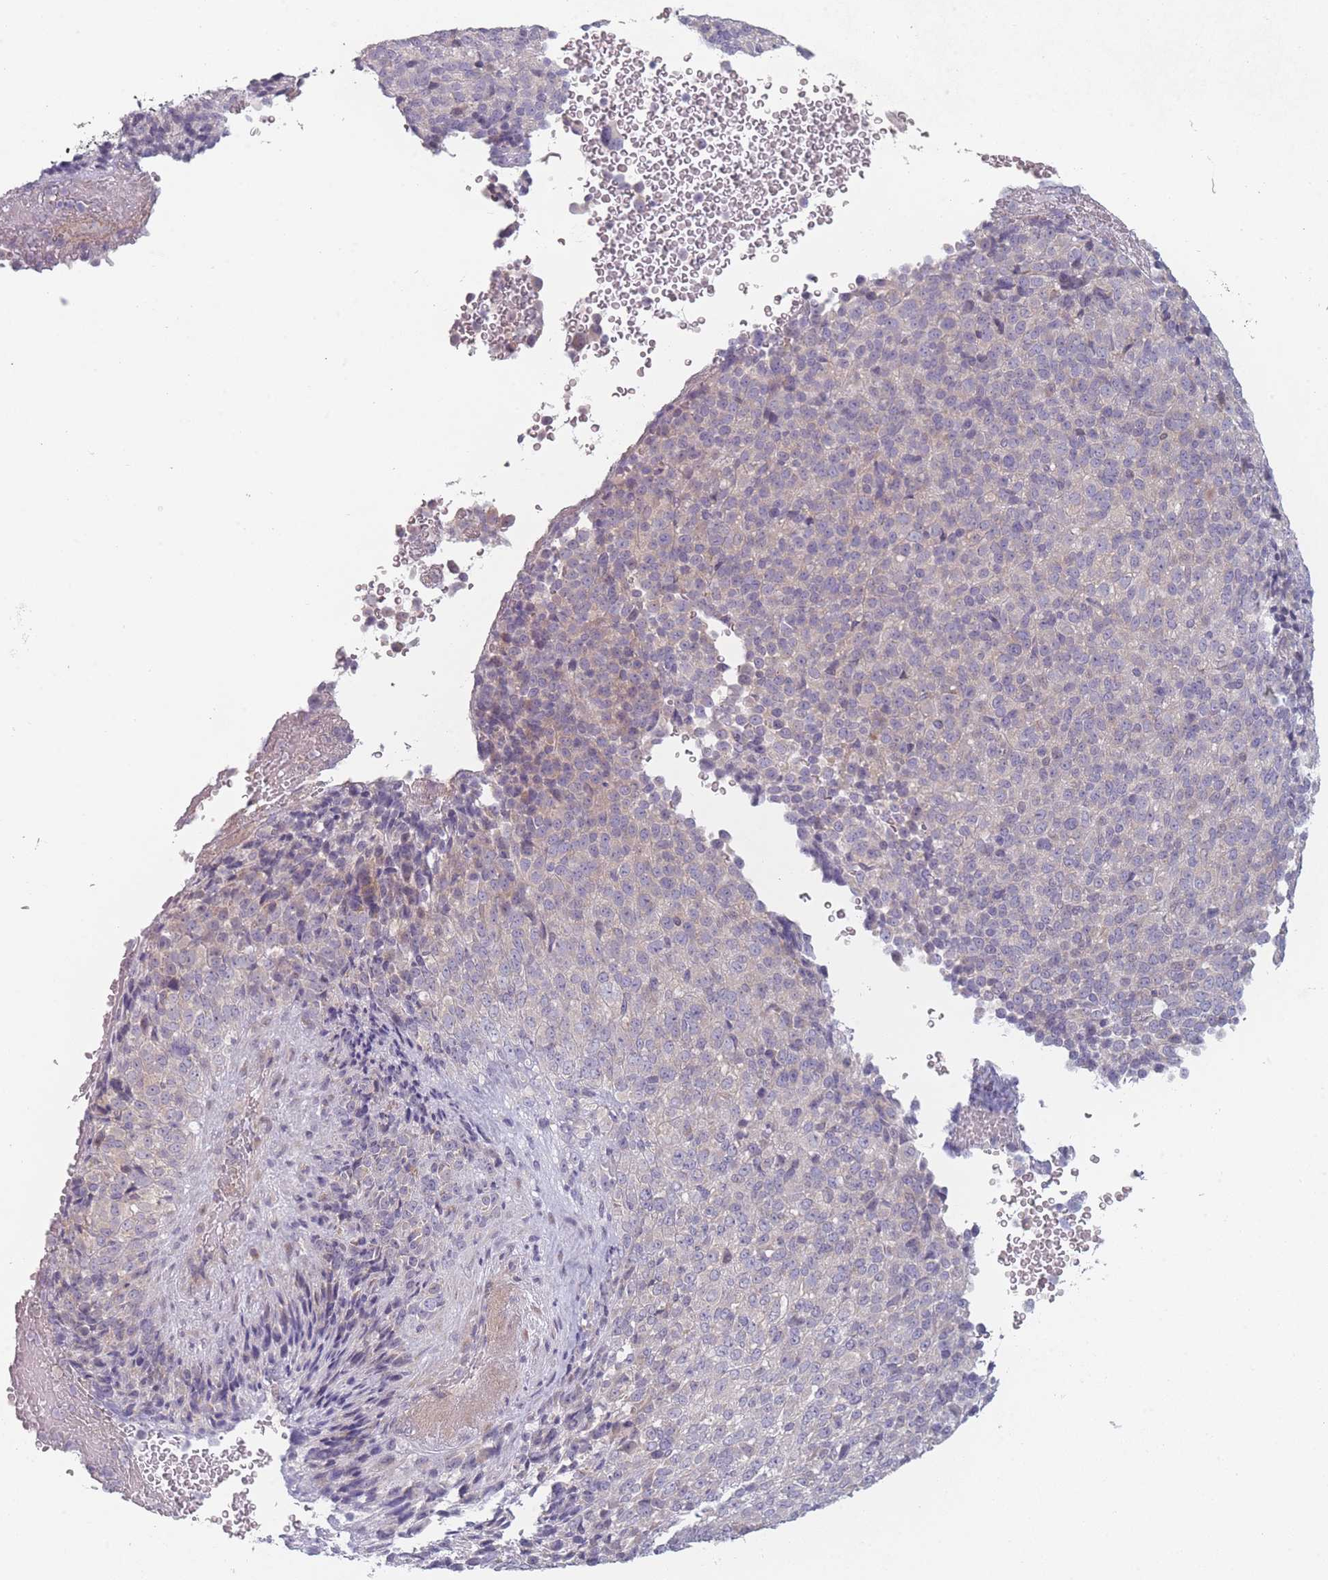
{"staining": {"intensity": "negative", "quantity": "none", "location": "none"}, "tissue": "melanoma", "cell_type": "Tumor cells", "image_type": "cancer", "snomed": [{"axis": "morphology", "description": "Malignant melanoma, Metastatic site"}, {"axis": "topography", "description": "Brain"}], "caption": "The histopathology image reveals no staining of tumor cells in malignant melanoma (metastatic site). (DAB immunohistochemistry (IHC) with hematoxylin counter stain).", "gene": "RASL10B", "patient": {"sex": "female", "age": 56}}